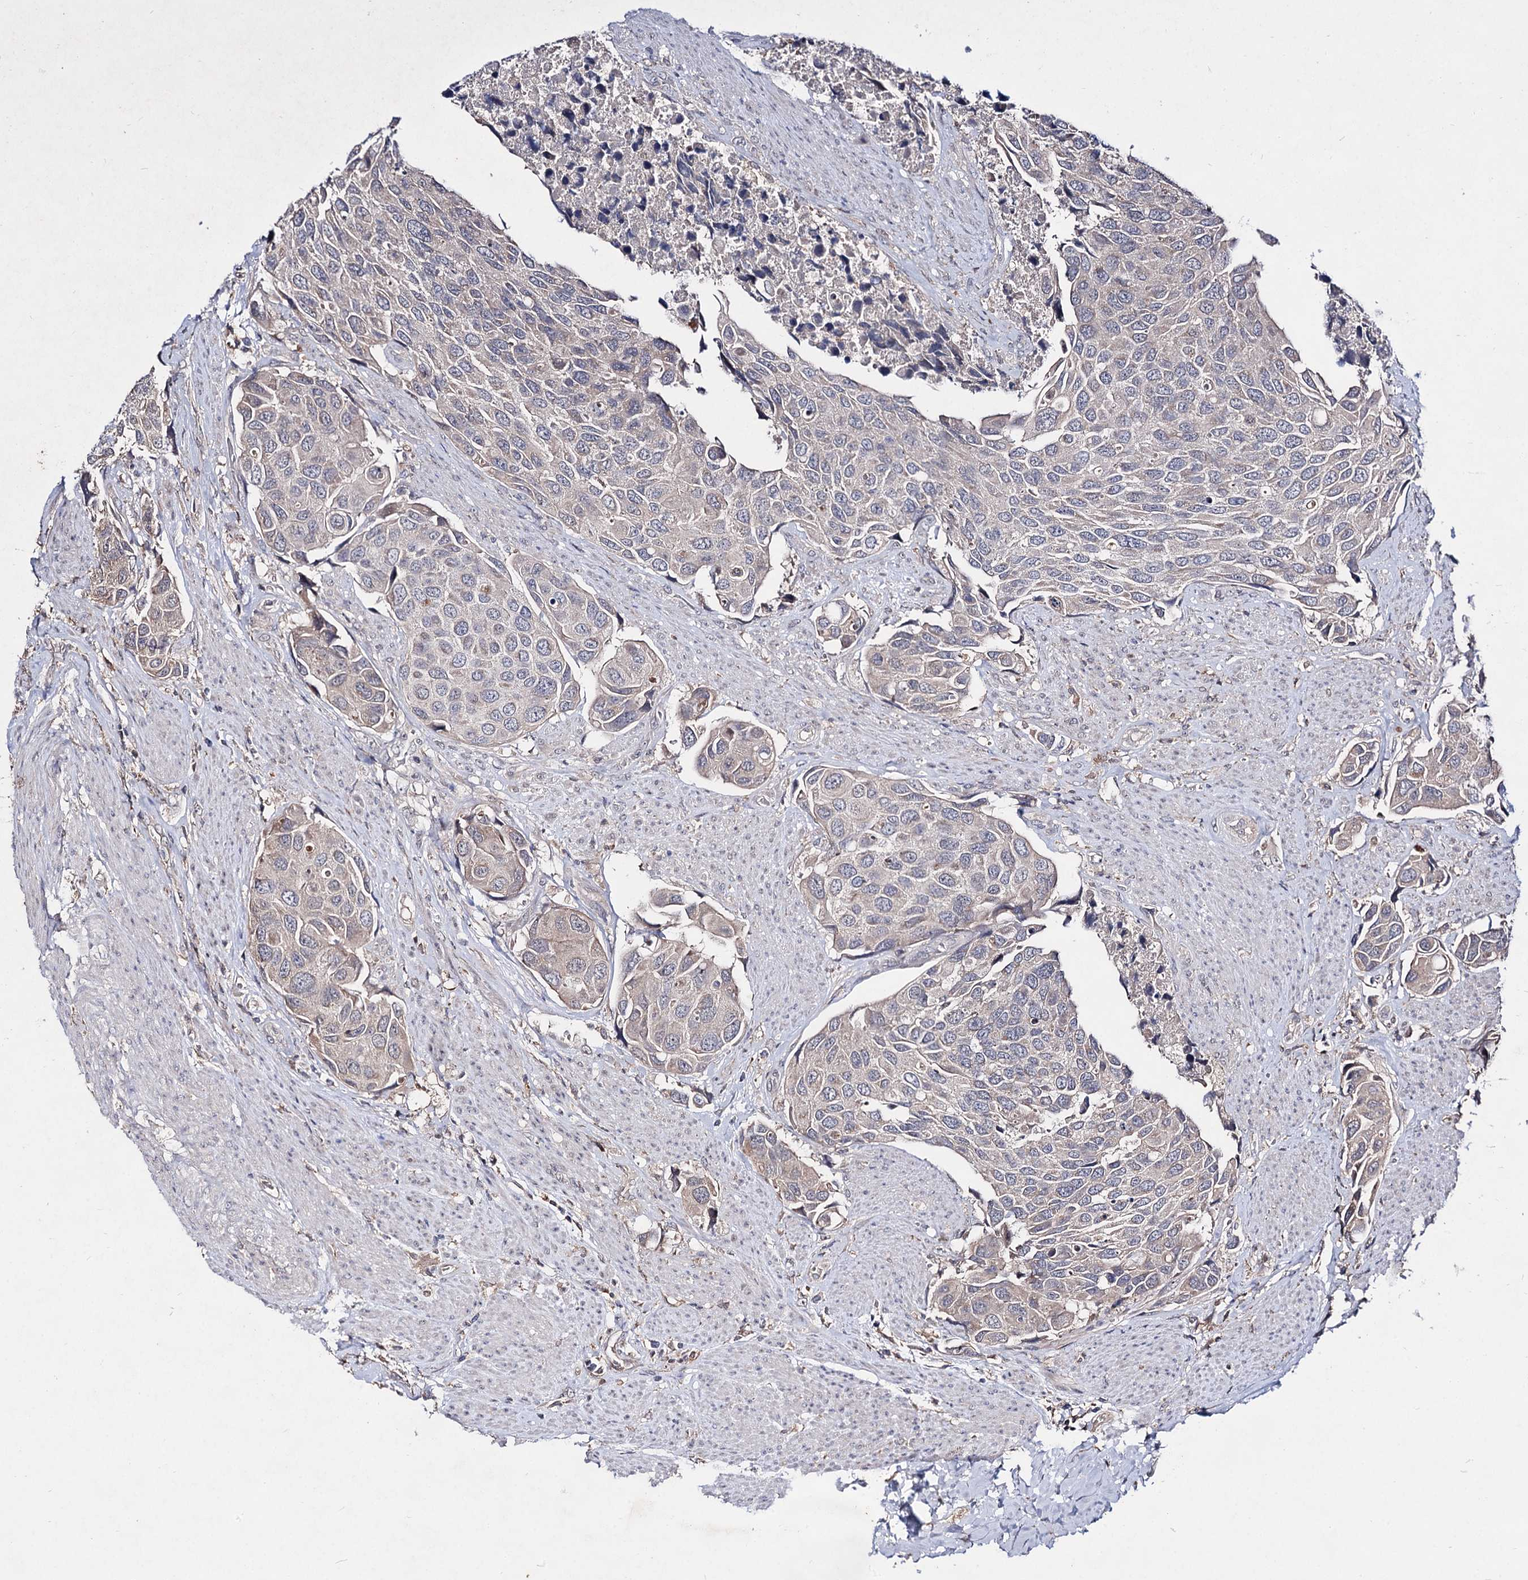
{"staining": {"intensity": "negative", "quantity": "none", "location": "none"}, "tissue": "urothelial cancer", "cell_type": "Tumor cells", "image_type": "cancer", "snomed": [{"axis": "morphology", "description": "Urothelial carcinoma, High grade"}, {"axis": "topography", "description": "Urinary bladder"}], "caption": "DAB (3,3'-diaminobenzidine) immunohistochemical staining of urothelial carcinoma (high-grade) exhibits no significant expression in tumor cells.", "gene": "ACTR6", "patient": {"sex": "male", "age": 74}}